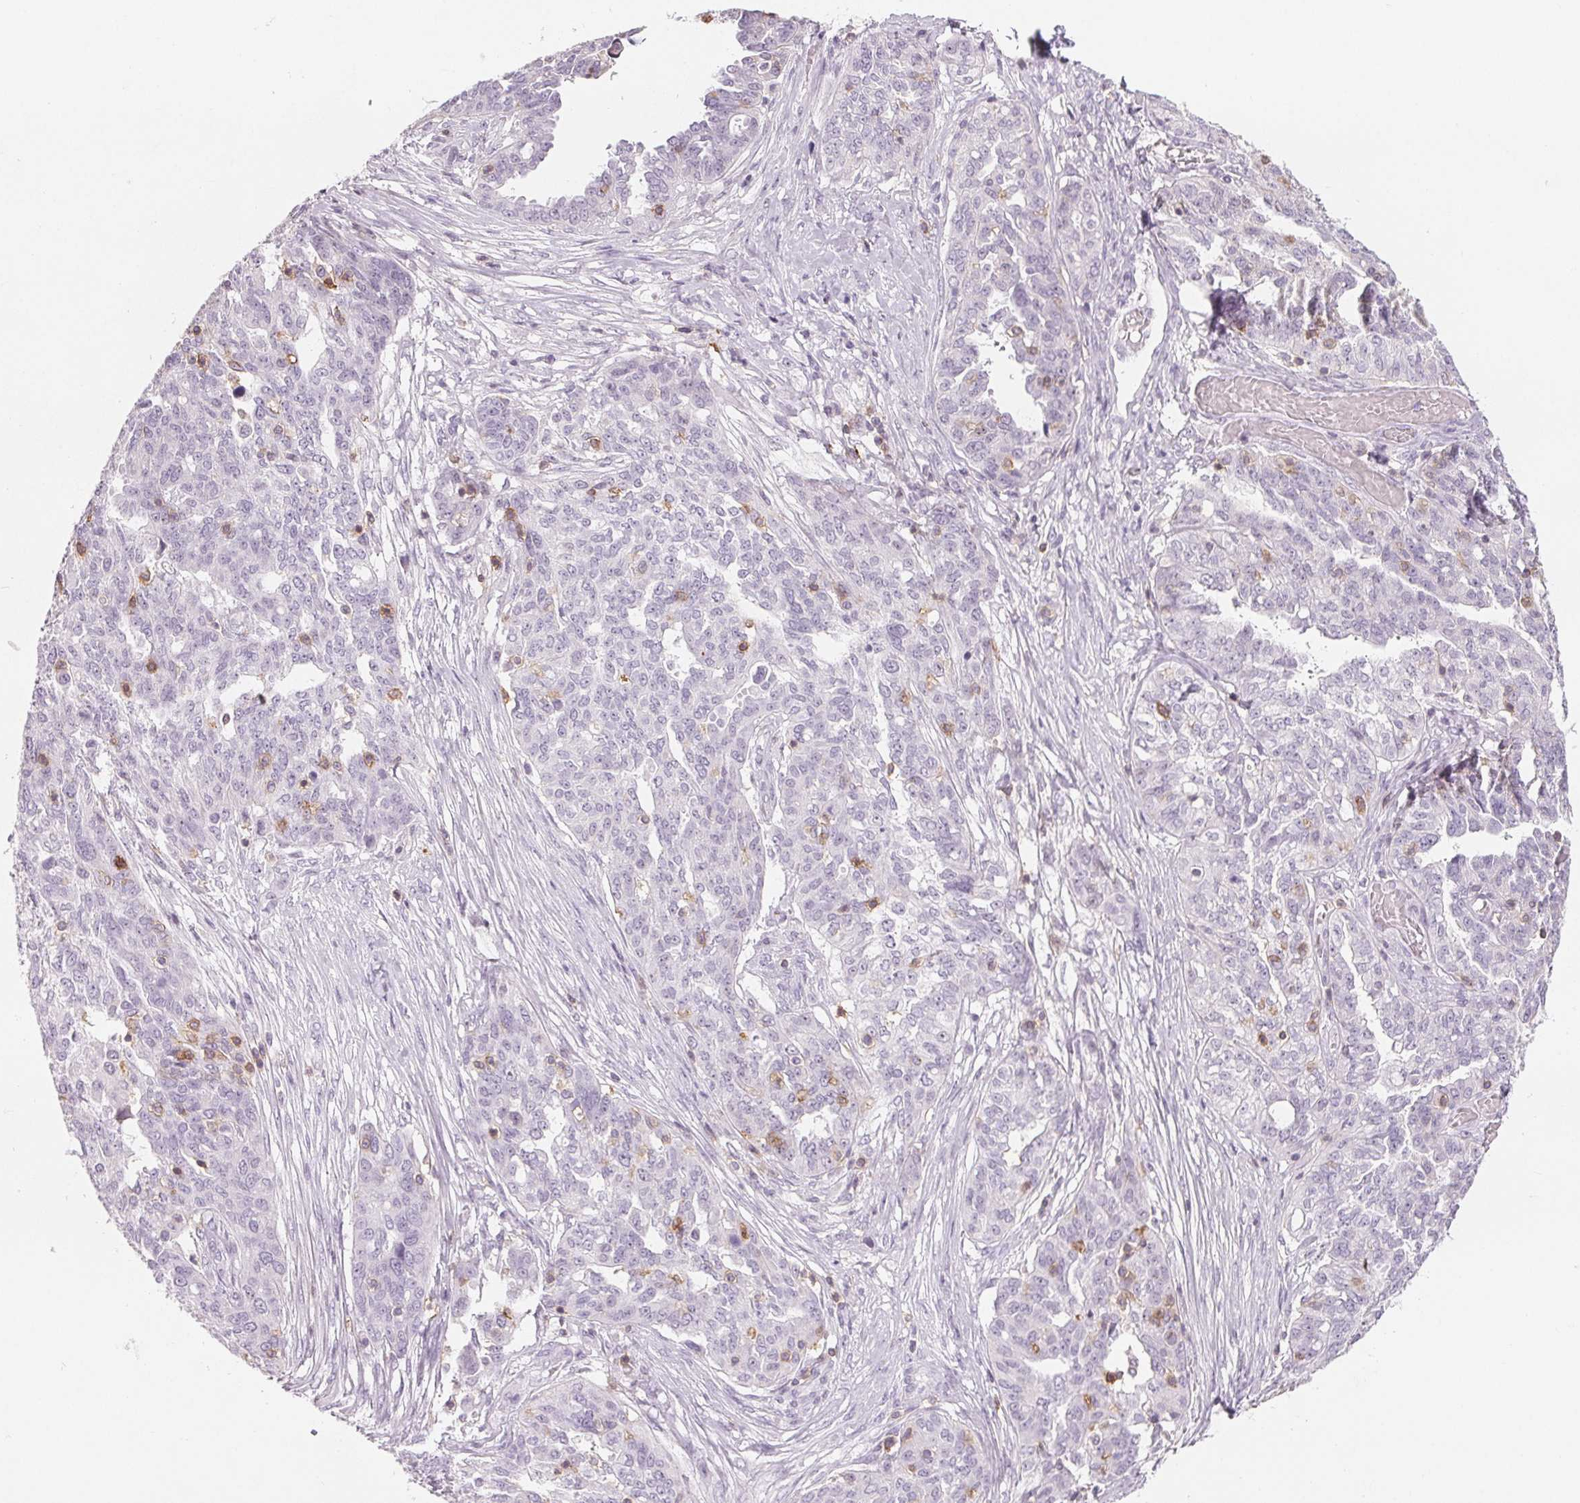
{"staining": {"intensity": "negative", "quantity": "none", "location": "none"}, "tissue": "ovarian cancer", "cell_type": "Tumor cells", "image_type": "cancer", "snomed": [{"axis": "morphology", "description": "Cystadenocarcinoma, serous, NOS"}, {"axis": "topography", "description": "Ovary"}], "caption": "Micrograph shows no protein staining in tumor cells of serous cystadenocarcinoma (ovarian) tissue.", "gene": "CD69", "patient": {"sex": "female", "age": 67}}